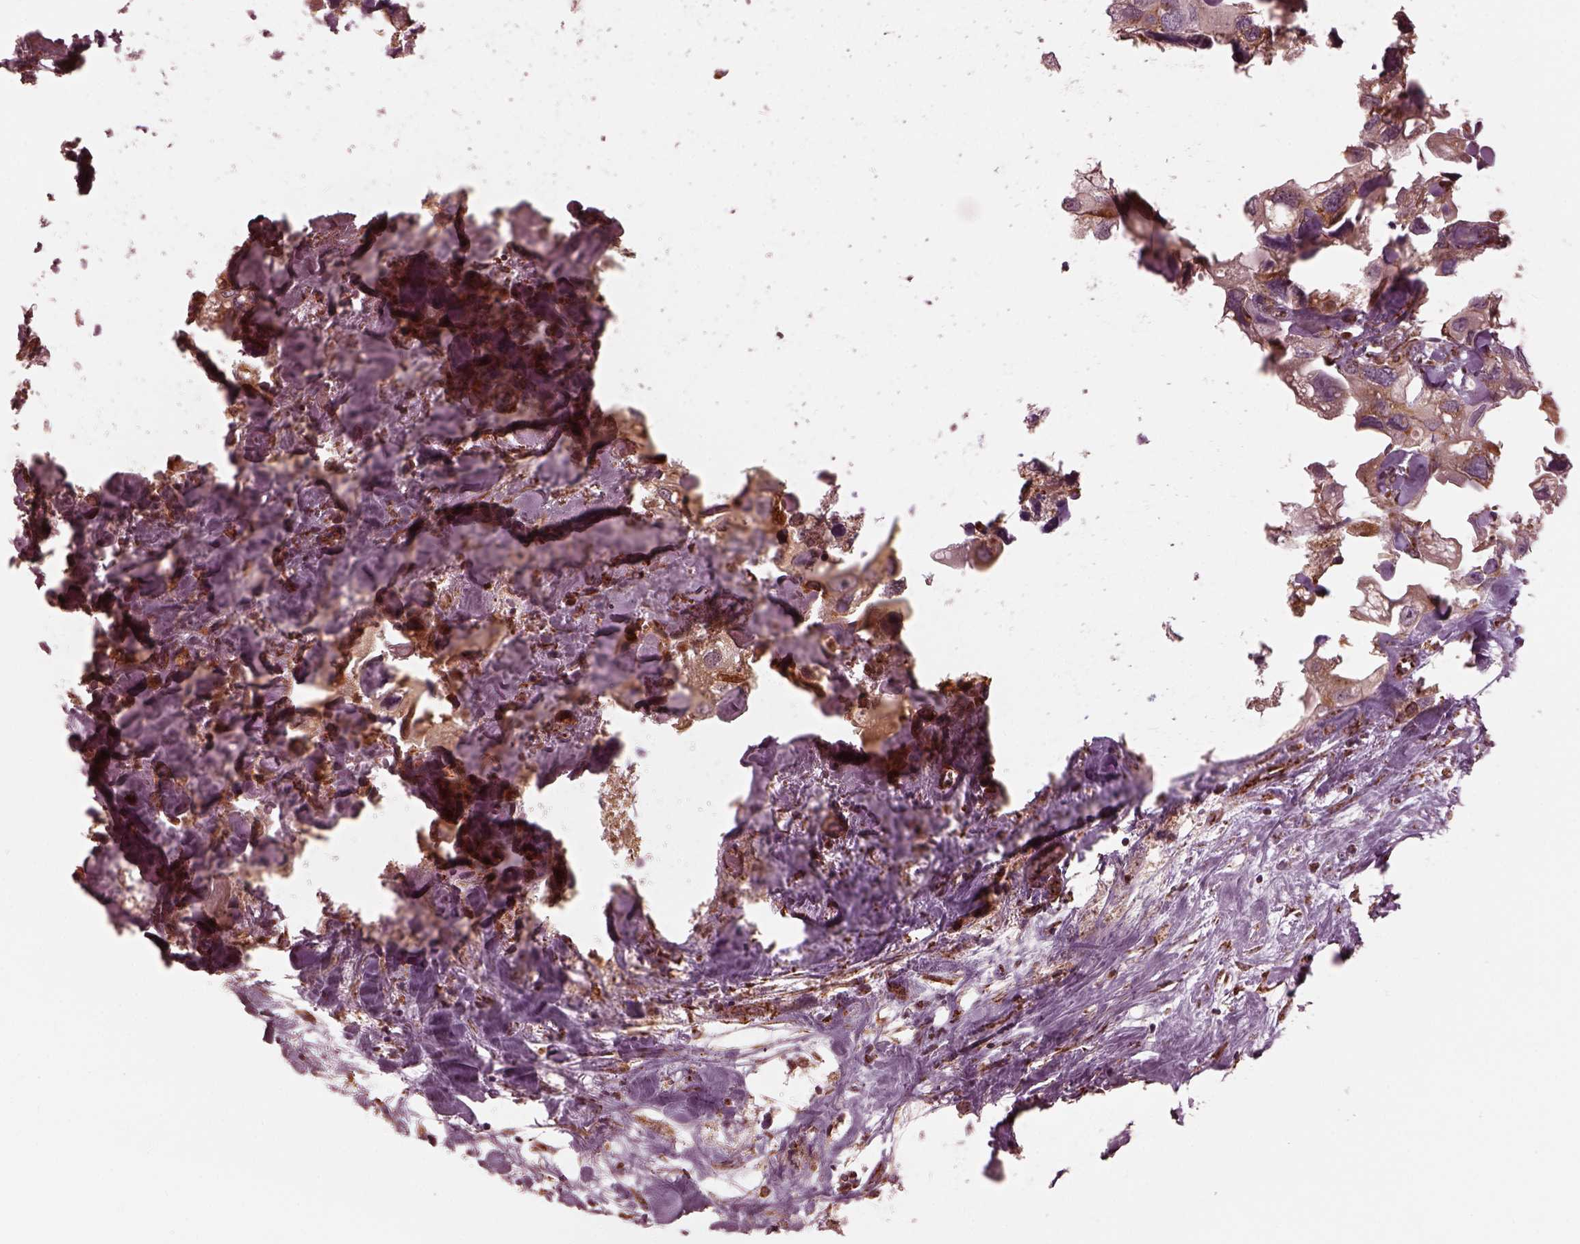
{"staining": {"intensity": "moderate", "quantity": "25%-75%", "location": "cytoplasmic/membranous"}, "tissue": "urothelial cancer", "cell_type": "Tumor cells", "image_type": "cancer", "snomed": [{"axis": "morphology", "description": "Urothelial carcinoma, High grade"}, {"axis": "topography", "description": "Urinary bladder"}], "caption": "Urothelial cancer stained with immunohistochemistry displays moderate cytoplasmic/membranous expression in approximately 25%-75% of tumor cells.", "gene": "NDUFB10", "patient": {"sex": "male", "age": 59}}